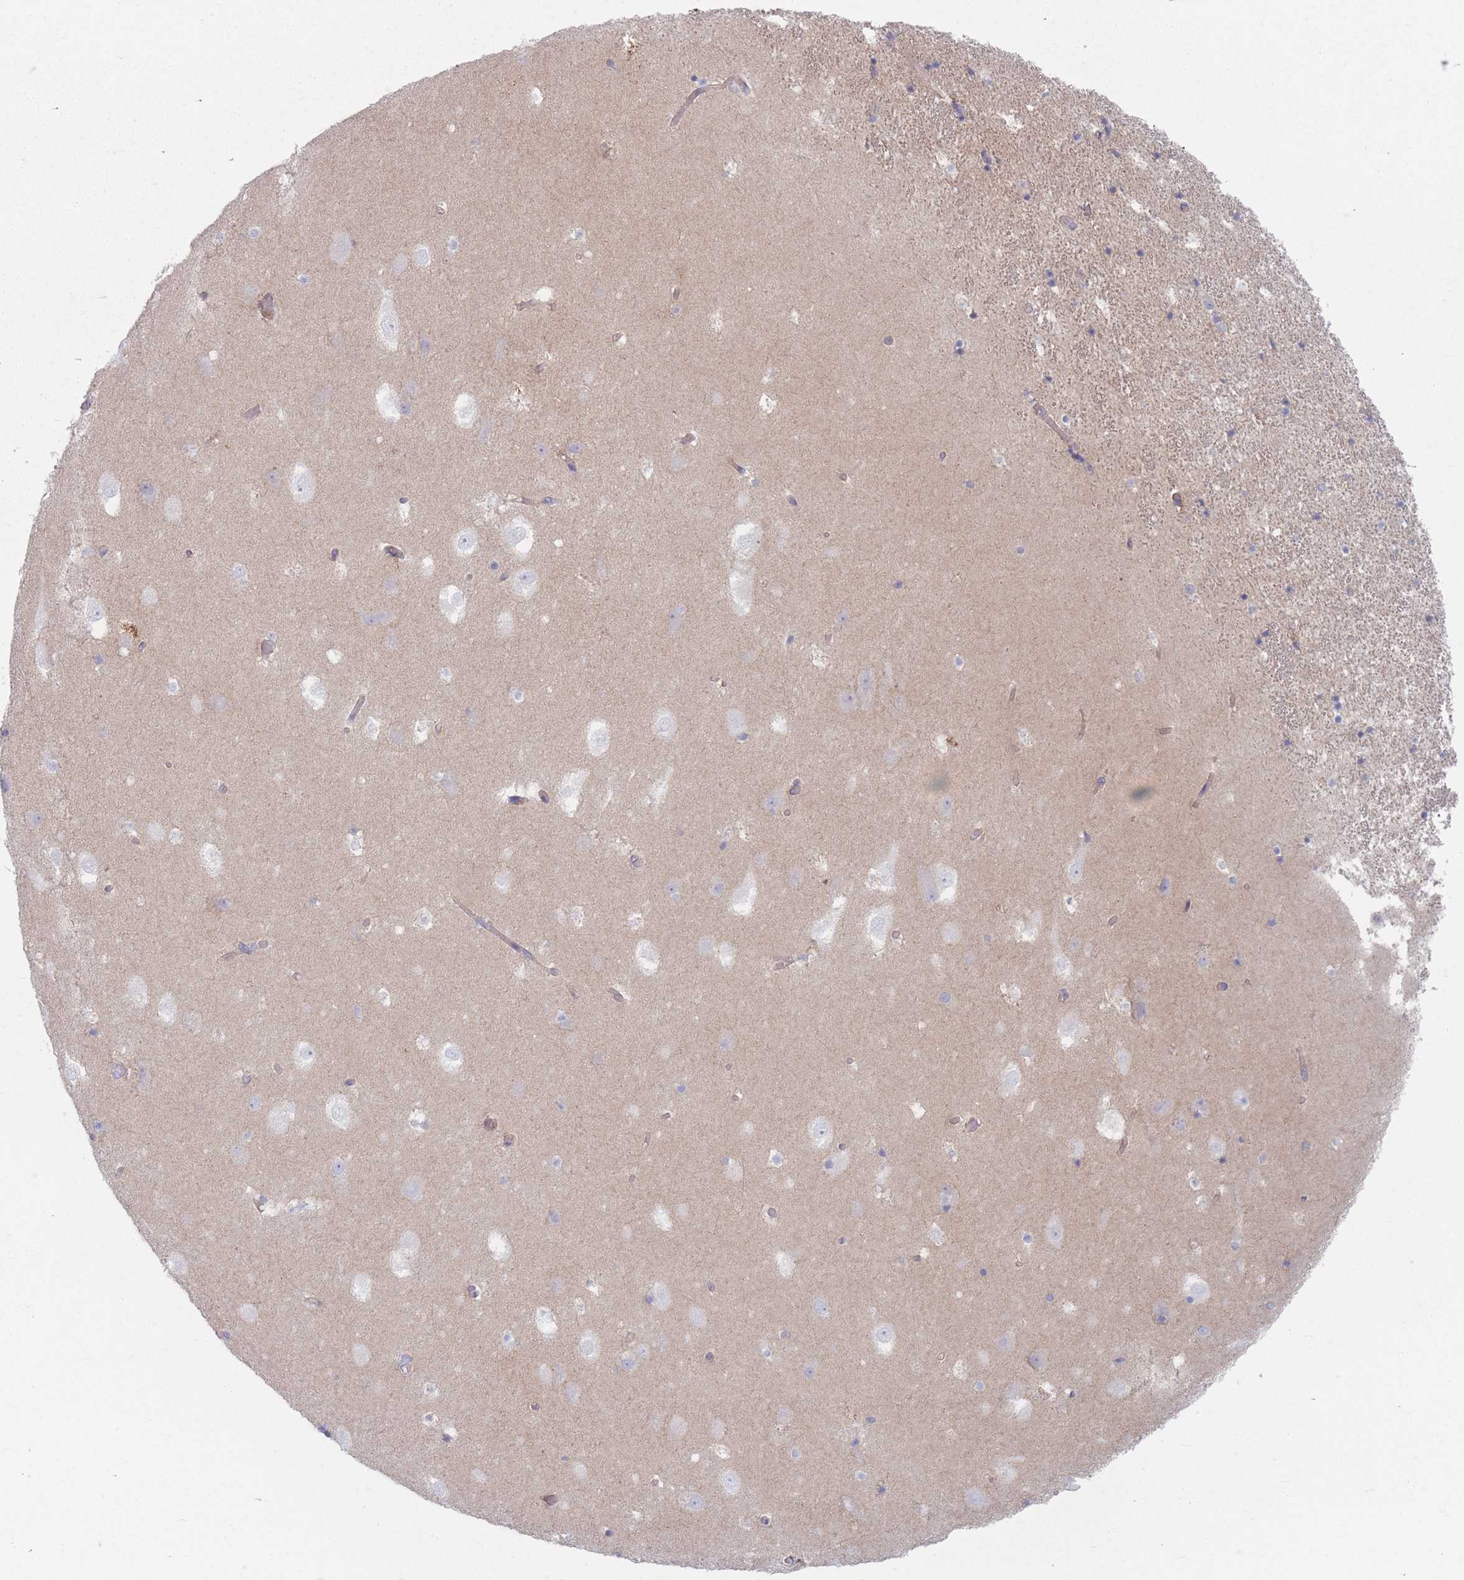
{"staining": {"intensity": "negative", "quantity": "none", "location": "none"}, "tissue": "hippocampus", "cell_type": "Glial cells", "image_type": "normal", "snomed": [{"axis": "morphology", "description": "Normal tissue, NOS"}, {"axis": "topography", "description": "Hippocampus"}], "caption": "Immunohistochemistry of benign human hippocampus exhibits no staining in glial cells. (Brightfield microscopy of DAB immunohistochemistry (IHC) at high magnification).", "gene": "PLPP1", "patient": {"sex": "female", "age": 52}}